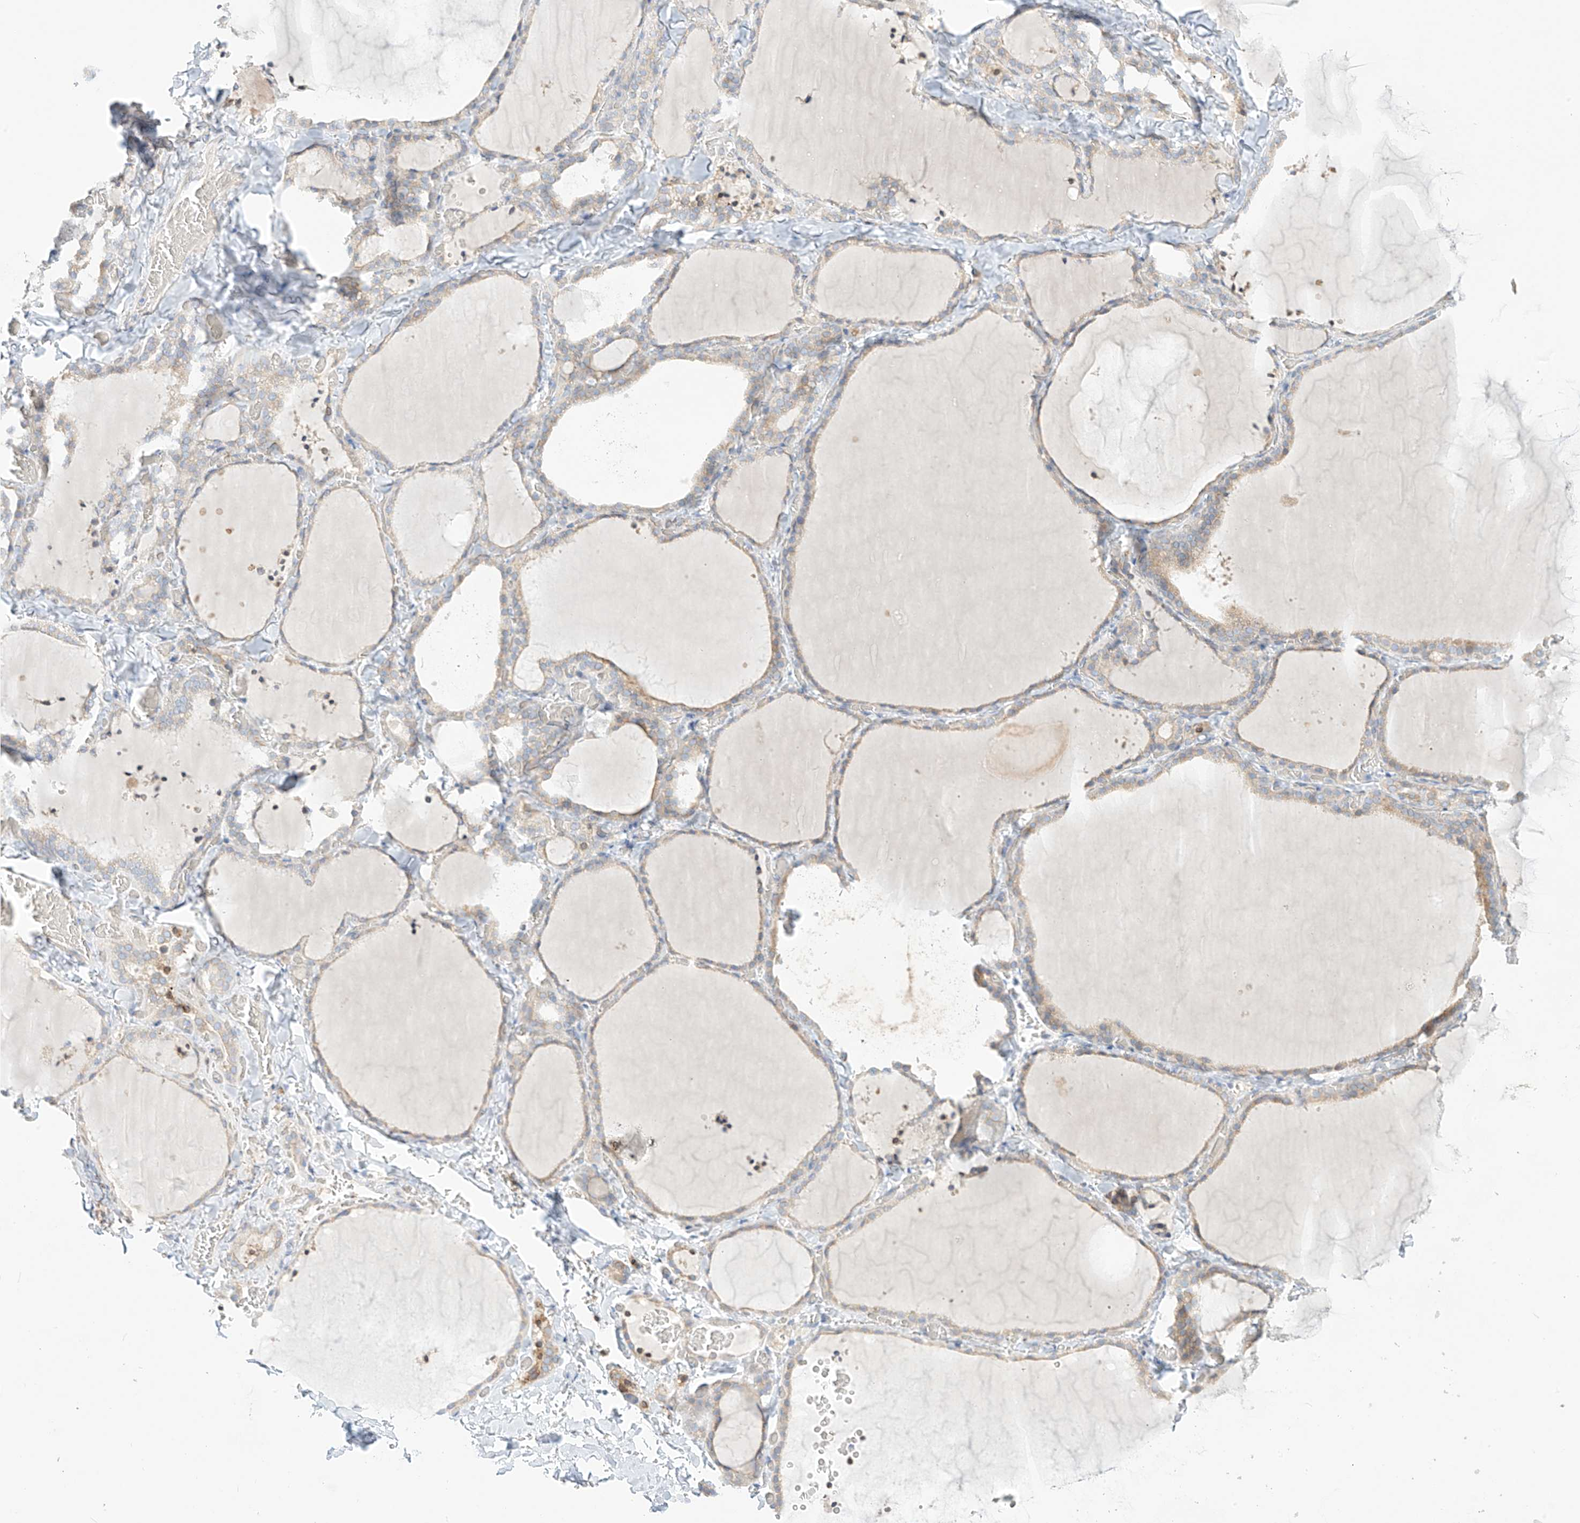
{"staining": {"intensity": "moderate", "quantity": "25%-75%", "location": "cytoplasmic/membranous"}, "tissue": "thyroid gland", "cell_type": "Glandular cells", "image_type": "normal", "snomed": [{"axis": "morphology", "description": "Normal tissue, NOS"}, {"axis": "topography", "description": "Thyroid gland"}], "caption": "Immunohistochemistry (IHC) micrograph of unremarkable thyroid gland: human thyroid gland stained using immunohistochemistry (IHC) exhibits medium levels of moderate protein expression localized specifically in the cytoplasmic/membranous of glandular cells, appearing as a cytoplasmic/membranous brown color.", "gene": "PCYOX1", "patient": {"sex": "female", "age": 22}}